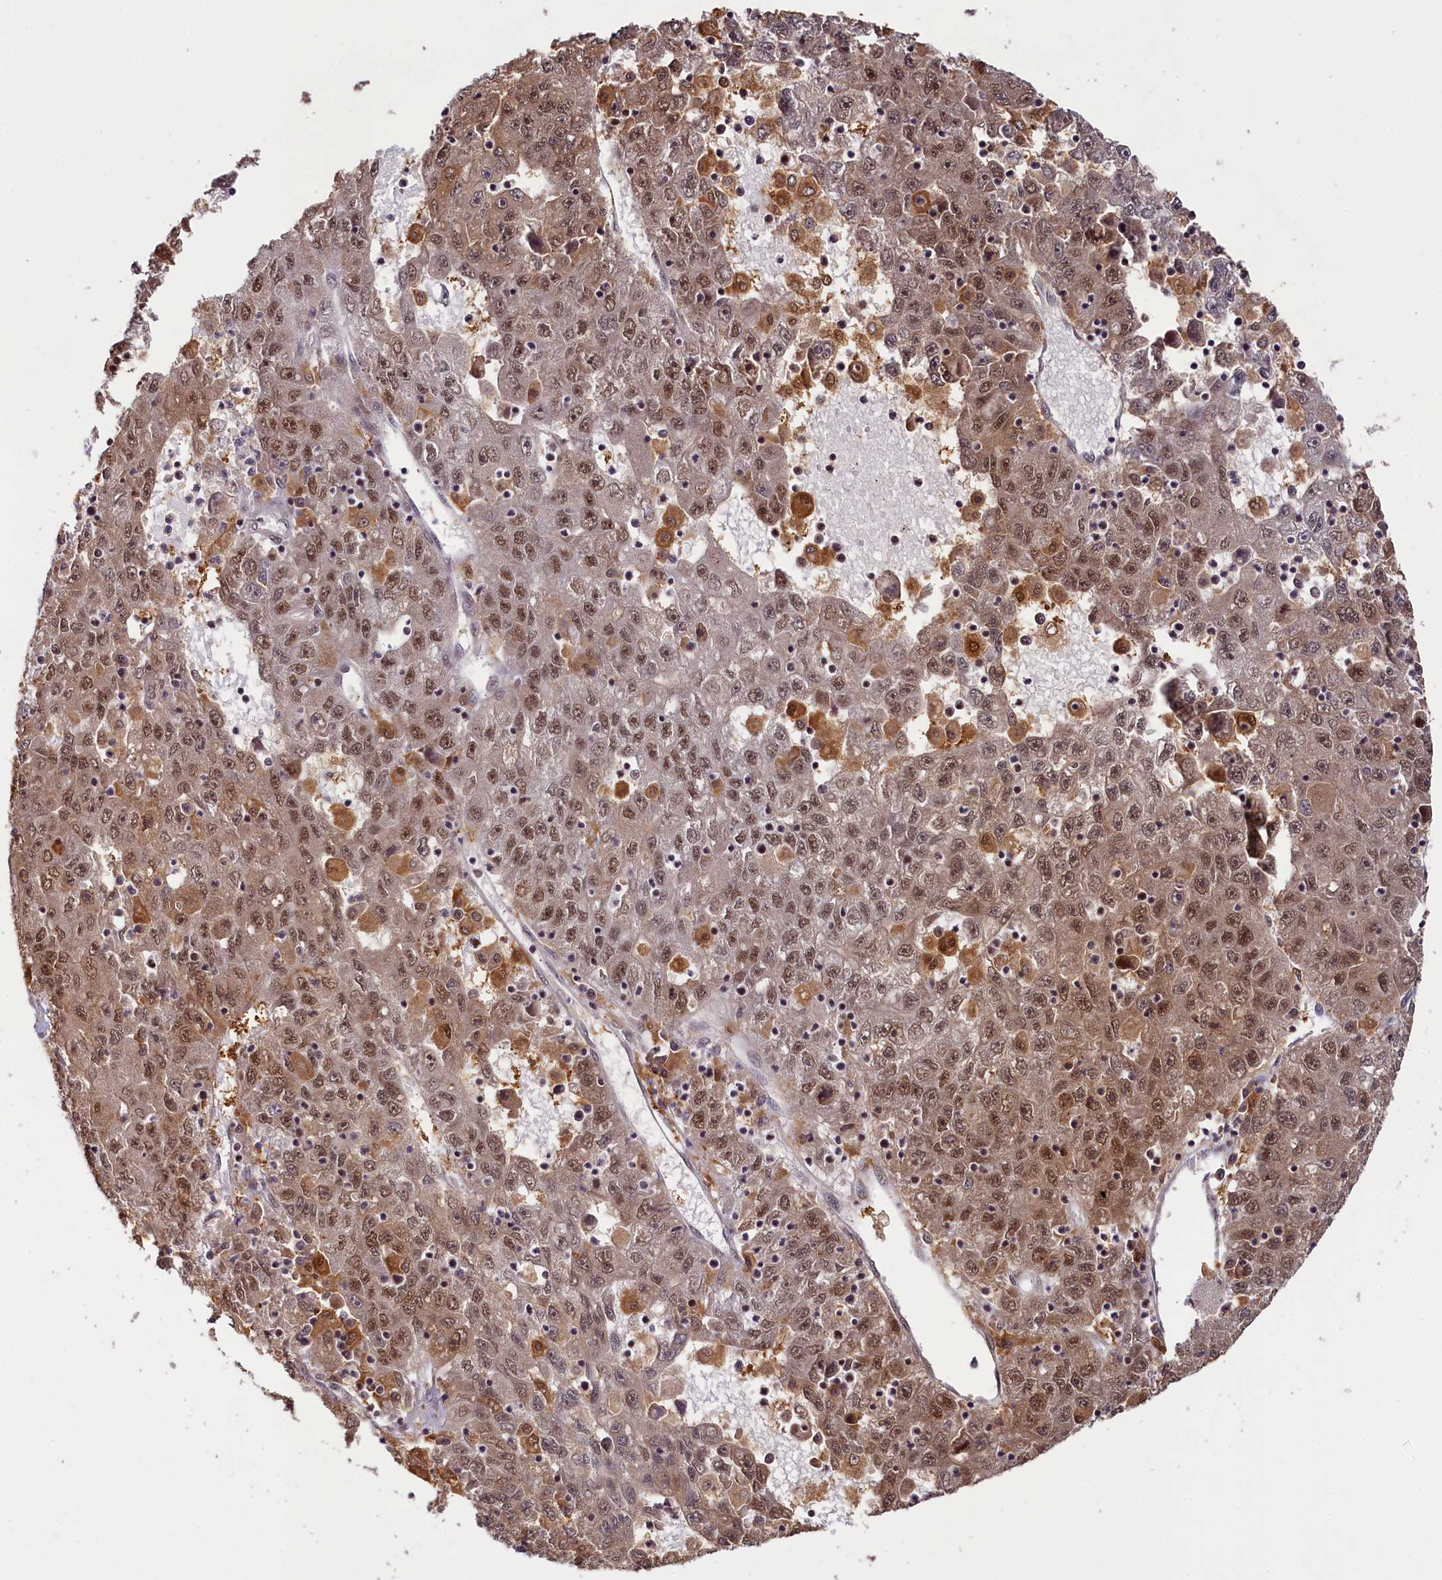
{"staining": {"intensity": "moderate", "quantity": ">75%", "location": "cytoplasmic/membranous,nuclear"}, "tissue": "liver cancer", "cell_type": "Tumor cells", "image_type": "cancer", "snomed": [{"axis": "morphology", "description": "Carcinoma, Hepatocellular, NOS"}, {"axis": "topography", "description": "Liver"}], "caption": "High-power microscopy captured an immunohistochemistry image of liver hepatocellular carcinoma, revealing moderate cytoplasmic/membranous and nuclear expression in approximately >75% of tumor cells.", "gene": "PPHLN1", "patient": {"sex": "male", "age": 49}}